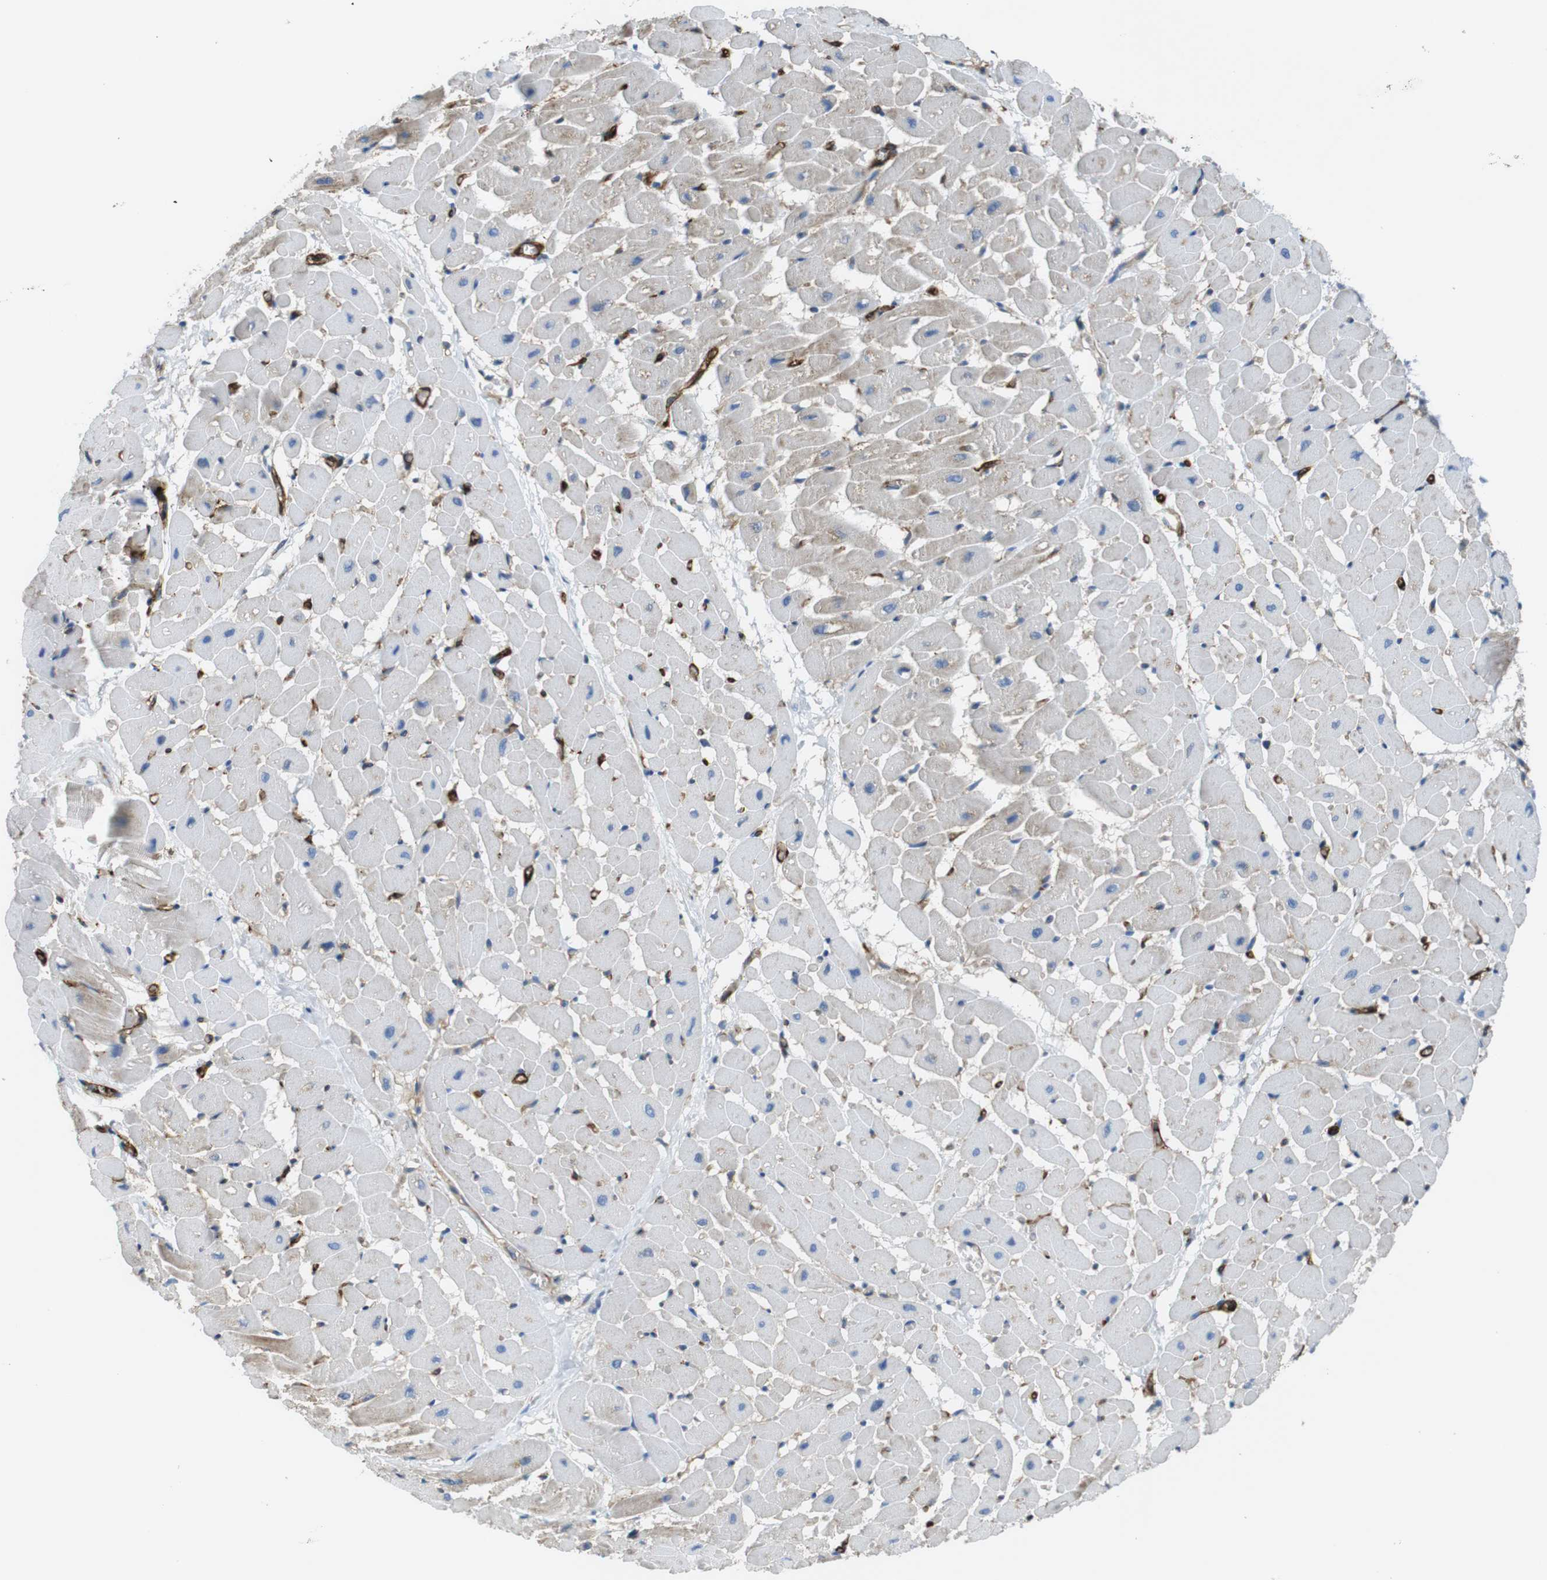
{"staining": {"intensity": "moderate", "quantity": "25%-75%", "location": "cytoplasmic/membranous"}, "tissue": "heart muscle", "cell_type": "Cardiomyocytes", "image_type": "normal", "snomed": [{"axis": "morphology", "description": "Normal tissue, NOS"}, {"axis": "topography", "description": "Heart"}], "caption": "Protein staining demonstrates moderate cytoplasmic/membranous staining in about 25%-75% of cardiomyocytes in normal heart muscle.", "gene": "EMP2", "patient": {"sex": "male", "age": 45}}